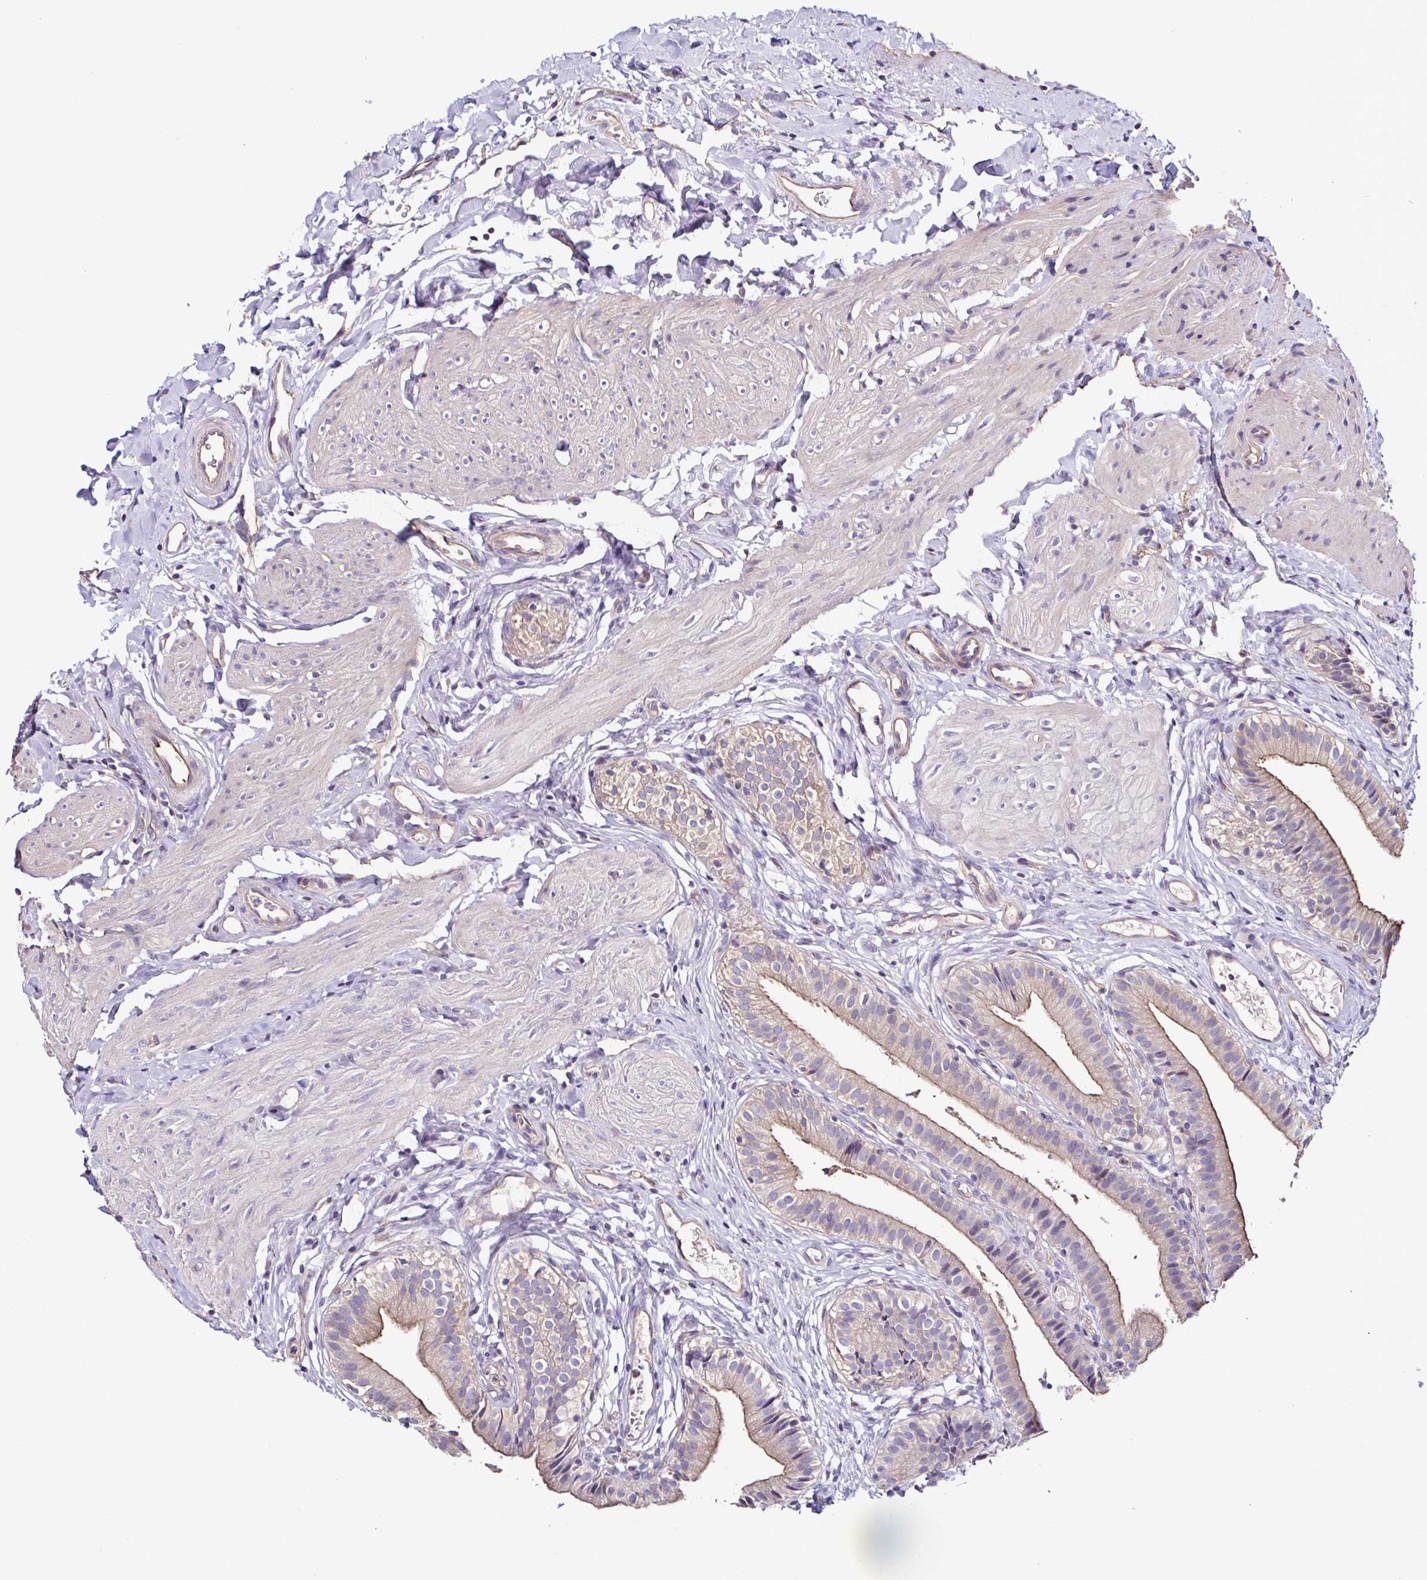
{"staining": {"intensity": "weak", "quantity": "25%-75%", "location": "cytoplasmic/membranous"}, "tissue": "gallbladder", "cell_type": "Glandular cells", "image_type": "normal", "snomed": [{"axis": "morphology", "description": "Normal tissue, NOS"}, {"axis": "topography", "description": "Gallbladder"}], "caption": "An immunohistochemistry (IHC) photomicrograph of unremarkable tissue is shown. Protein staining in brown labels weak cytoplasmic/membranous positivity in gallbladder within glandular cells.", "gene": "LMOD2", "patient": {"sex": "female", "age": 47}}